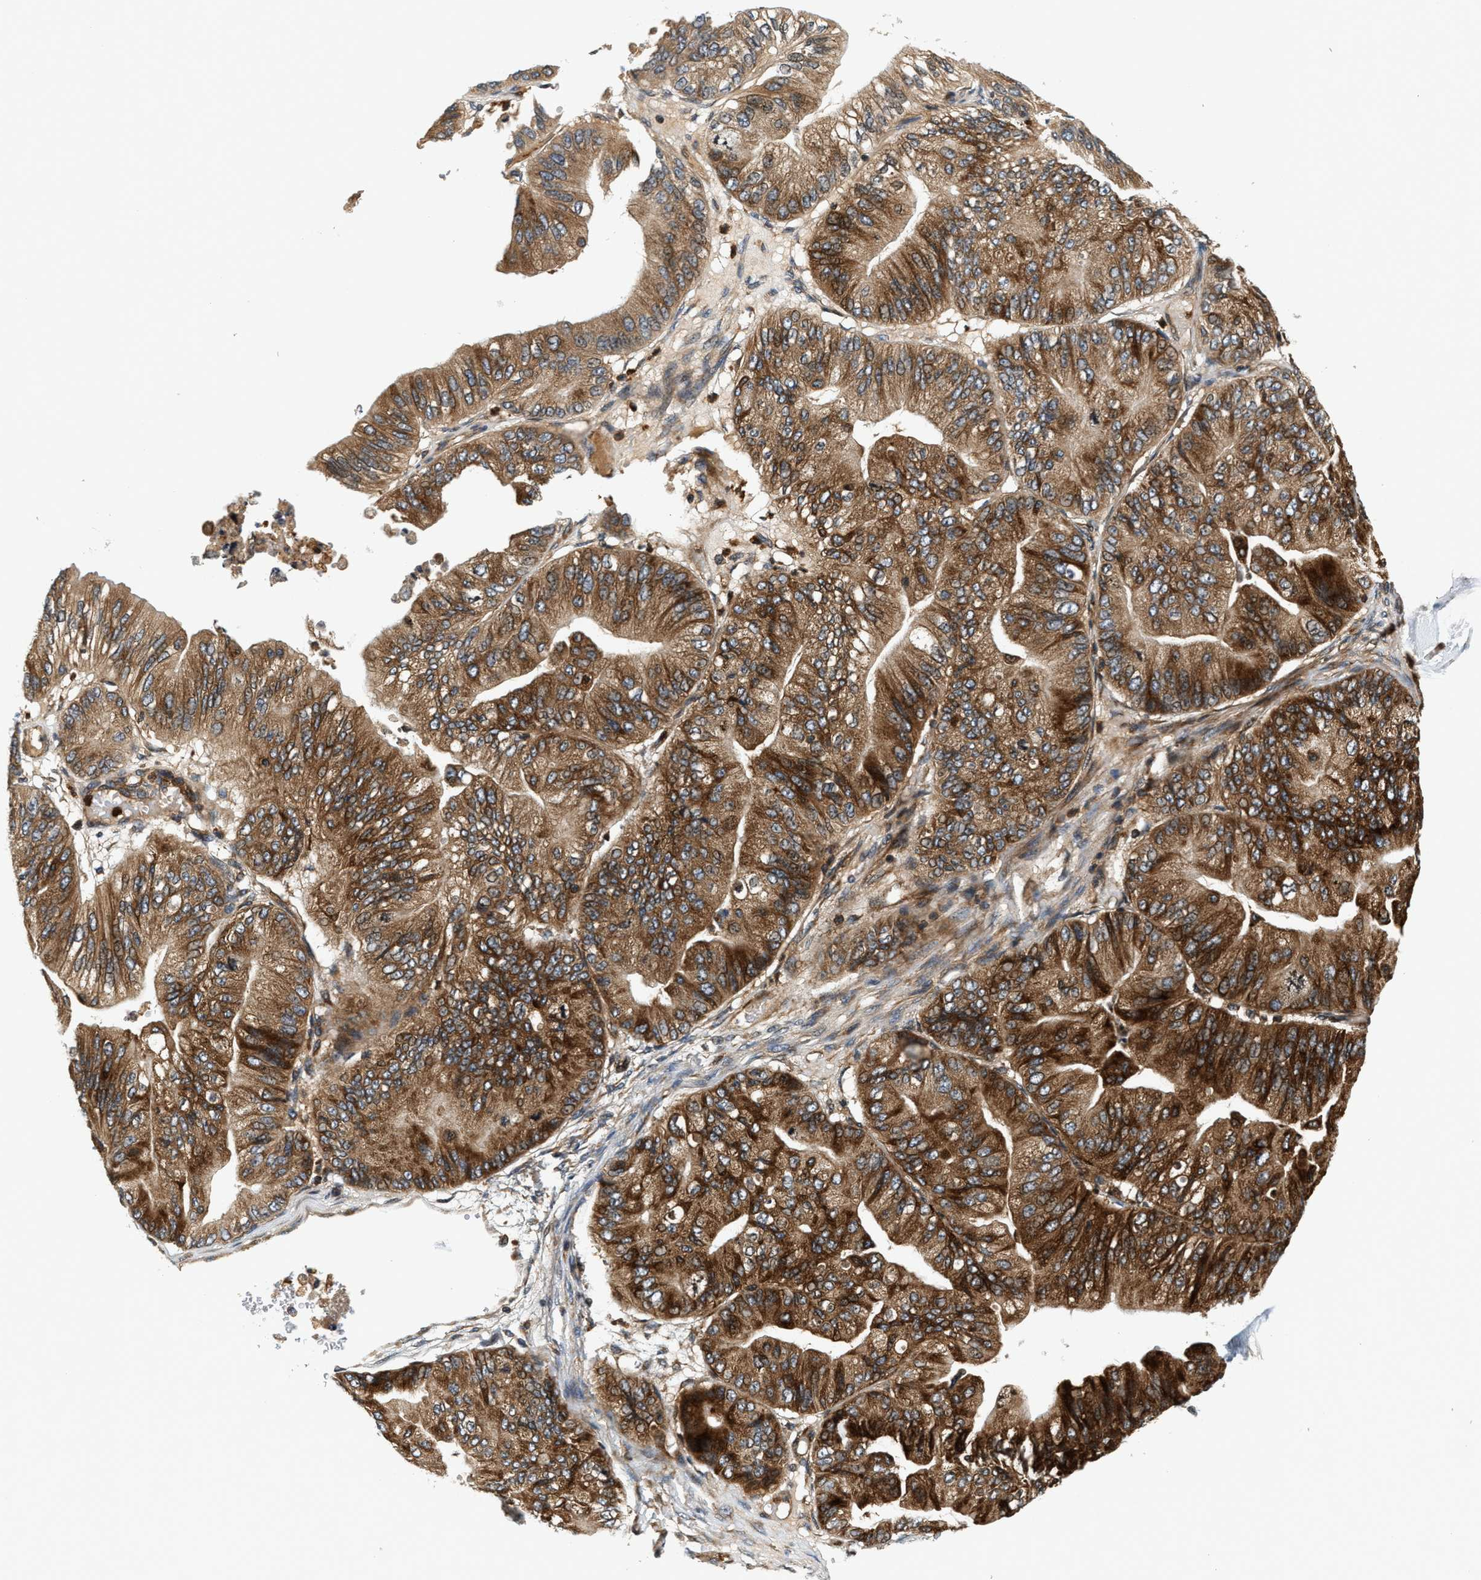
{"staining": {"intensity": "strong", "quantity": ">75%", "location": "cytoplasmic/membranous"}, "tissue": "ovarian cancer", "cell_type": "Tumor cells", "image_type": "cancer", "snomed": [{"axis": "morphology", "description": "Cystadenocarcinoma, mucinous, NOS"}, {"axis": "topography", "description": "Ovary"}], "caption": "Ovarian mucinous cystadenocarcinoma tissue displays strong cytoplasmic/membranous expression in about >75% of tumor cells", "gene": "SAMD9", "patient": {"sex": "female", "age": 61}}